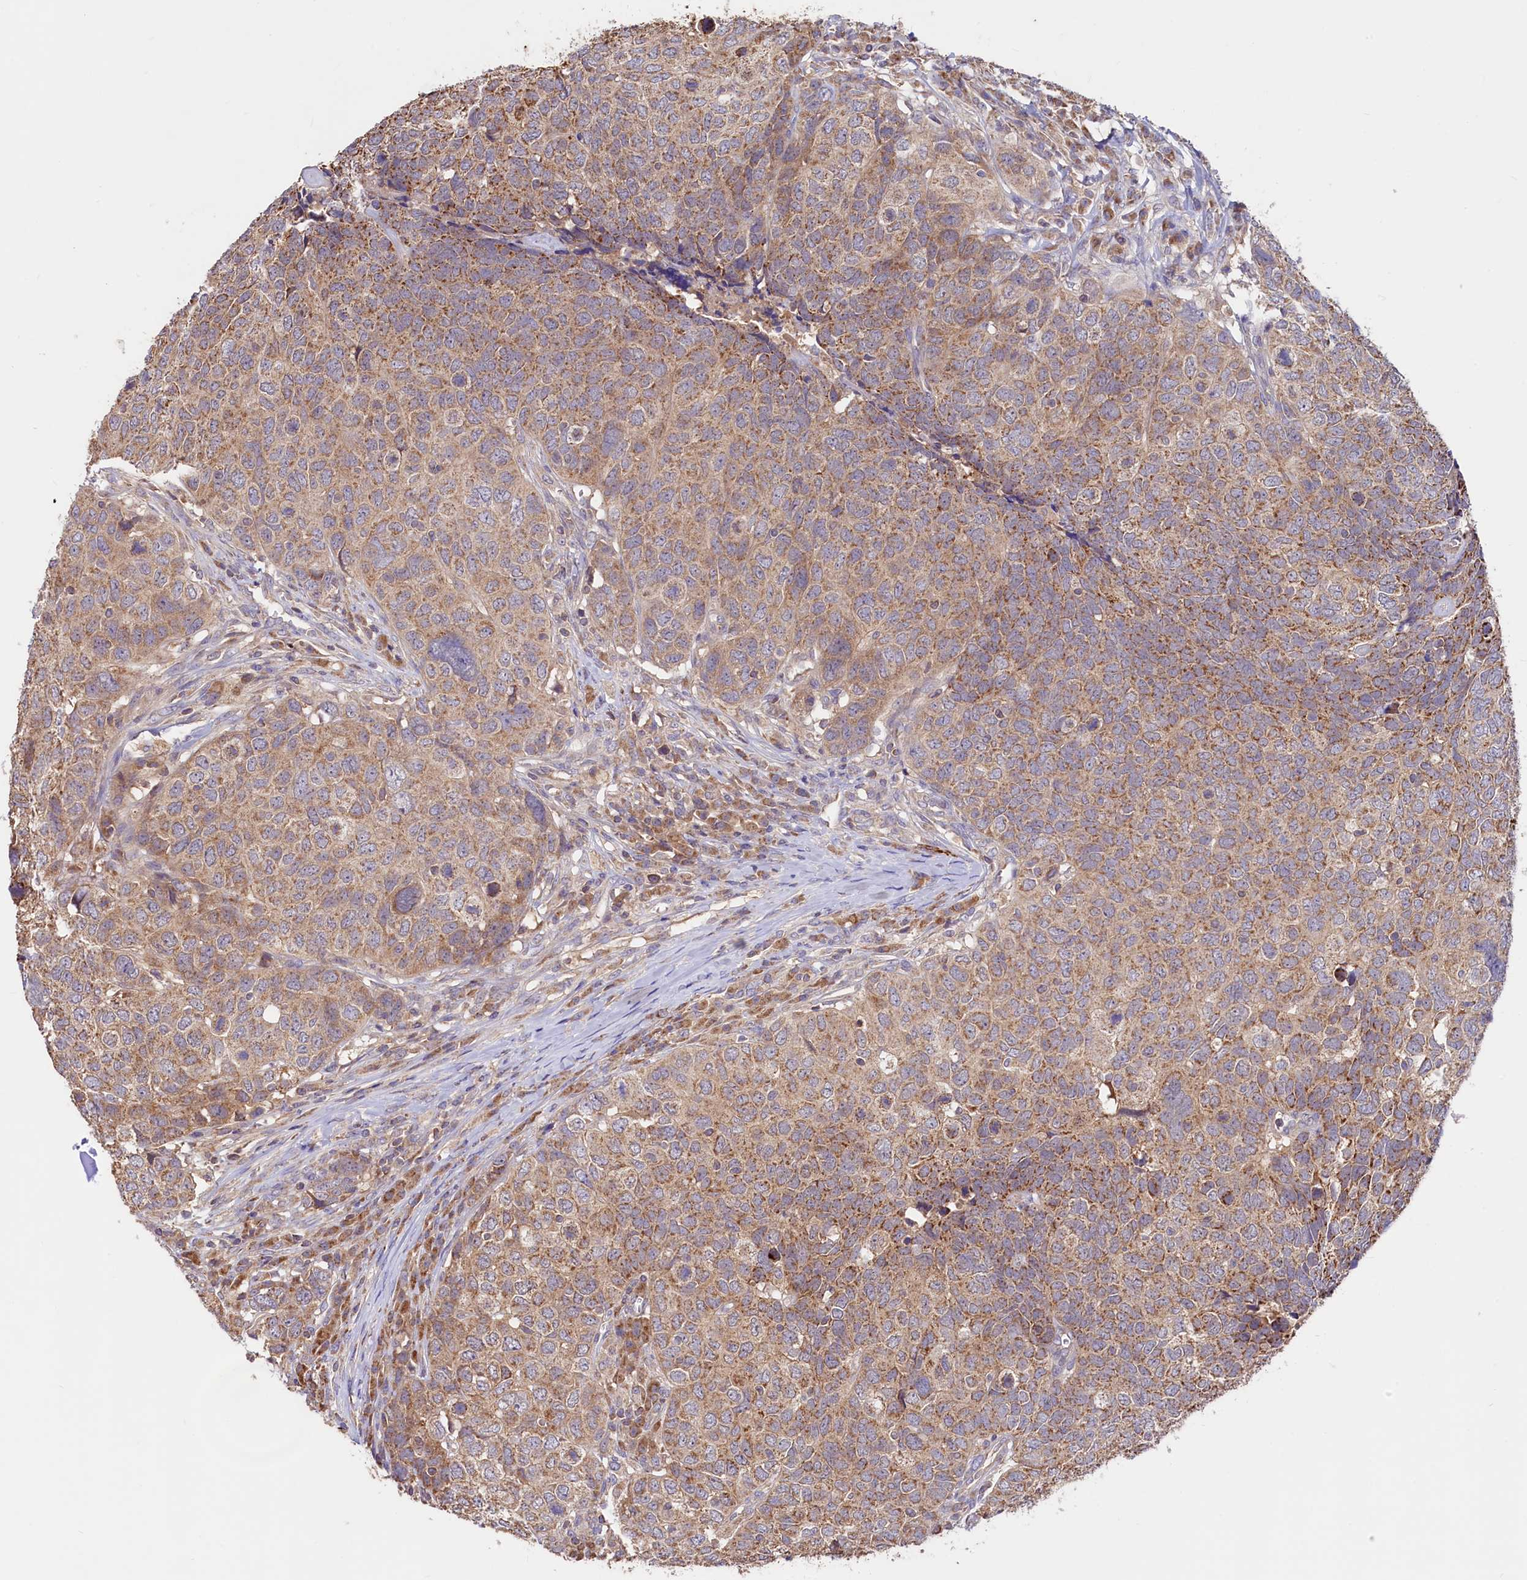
{"staining": {"intensity": "moderate", "quantity": ">75%", "location": "cytoplasmic/membranous"}, "tissue": "head and neck cancer", "cell_type": "Tumor cells", "image_type": "cancer", "snomed": [{"axis": "morphology", "description": "Squamous cell carcinoma, NOS"}, {"axis": "topography", "description": "Head-Neck"}], "caption": "This is a histology image of immunohistochemistry (IHC) staining of head and neck cancer (squamous cell carcinoma), which shows moderate positivity in the cytoplasmic/membranous of tumor cells.", "gene": "CIAO3", "patient": {"sex": "male", "age": 66}}